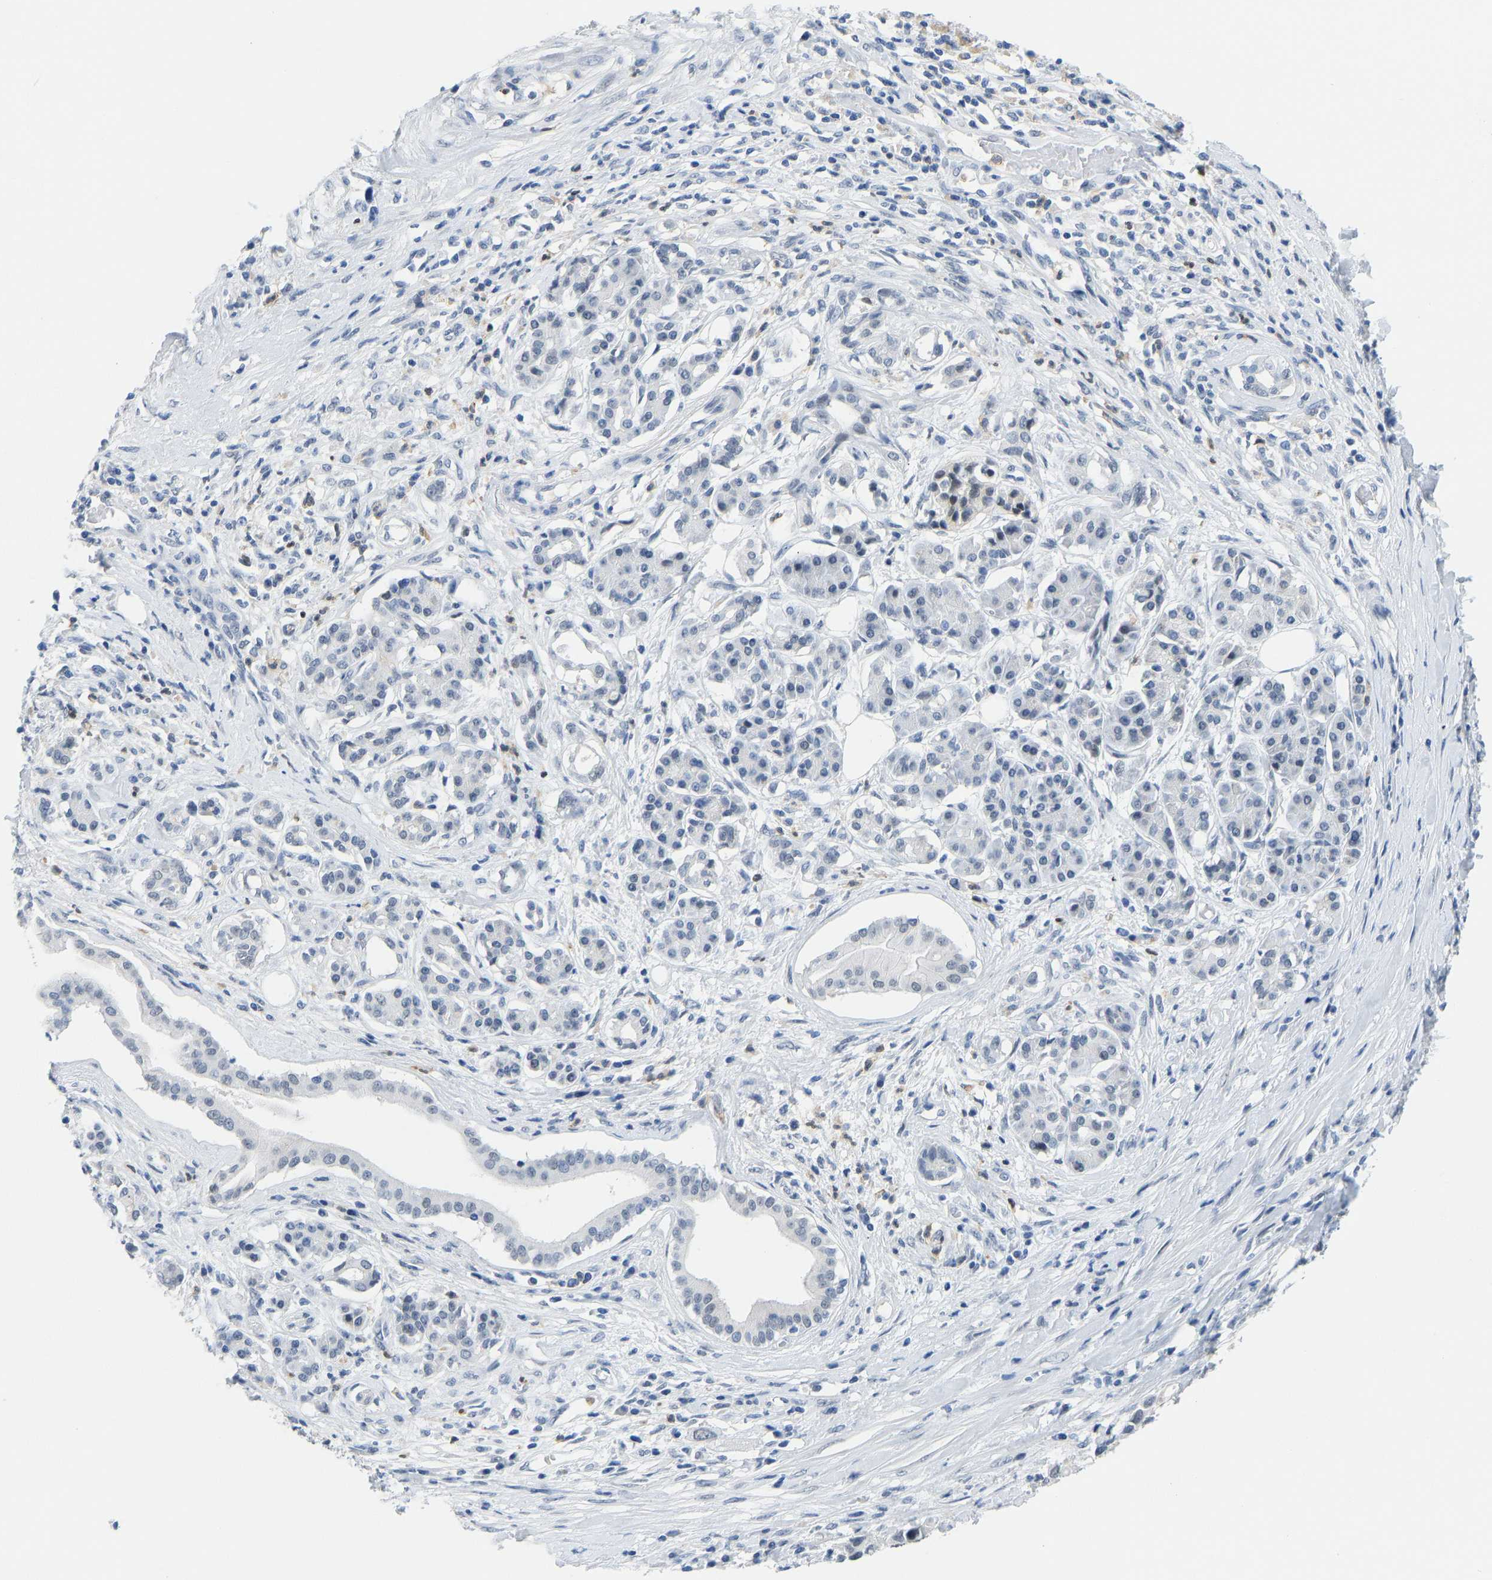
{"staining": {"intensity": "negative", "quantity": "none", "location": "none"}, "tissue": "pancreatic cancer", "cell_type": "Tumor cells", "image_type": "cancer", "snomed": [{"axis": "morphology", "description": "Adenocarcinoma, NOS"}, {"axis": "topography", "description": "Pancreas"}], "caption": "Tumor cells are negative for protein expression in human pancreatic adenocarcinoma.", "gene": "TXNDC2", "patient": {"sex": "female", "age": 56}}